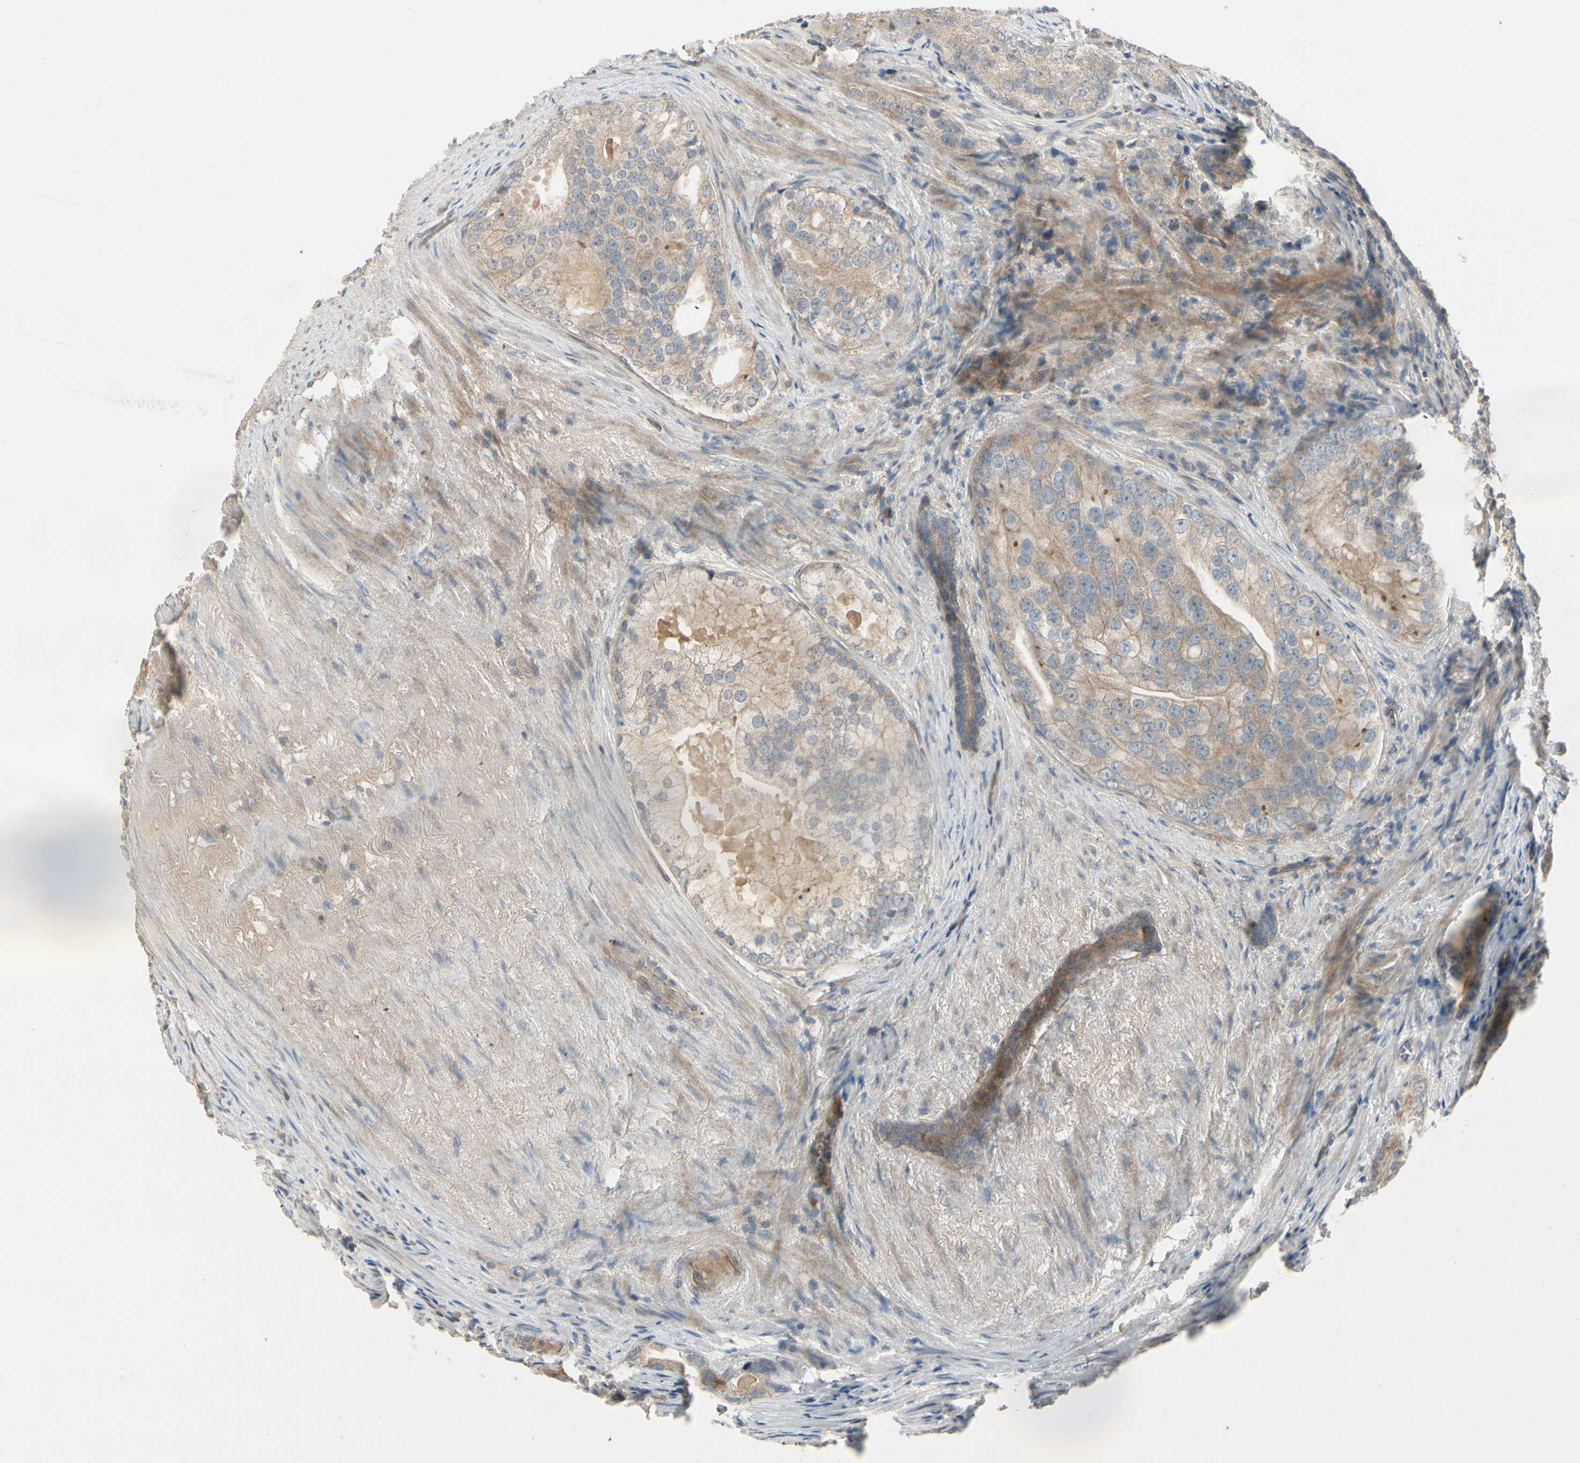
{"staining": {"intensity": "weak", "quantity": "25%-75%", "location": "cytoplasmic/membranous"}, "tissue": "prostate cancer", "cell_type": "Tumor cells", "image_type": "cancer", "snomed": [{"axis": "morphology", "description": "Adenocarcinoma, High grade"}, {"axis": "topography", "description": "Prostate"}], "caption": "Immunohistochemical staining of human prostate cancer reveals low levels of weak cytoplasmic/membranous protein staining in about 25%-75% of tumor cells. The staining was performed using DAB (3,3'-diaminobenzidine) to visualize the protein expression in brown, while the nuclei were stained in blue with hematoxylin (Magnification: 20x).", "gene": "PPP3CB", "patient": {"sex": "male", "age": 66}}